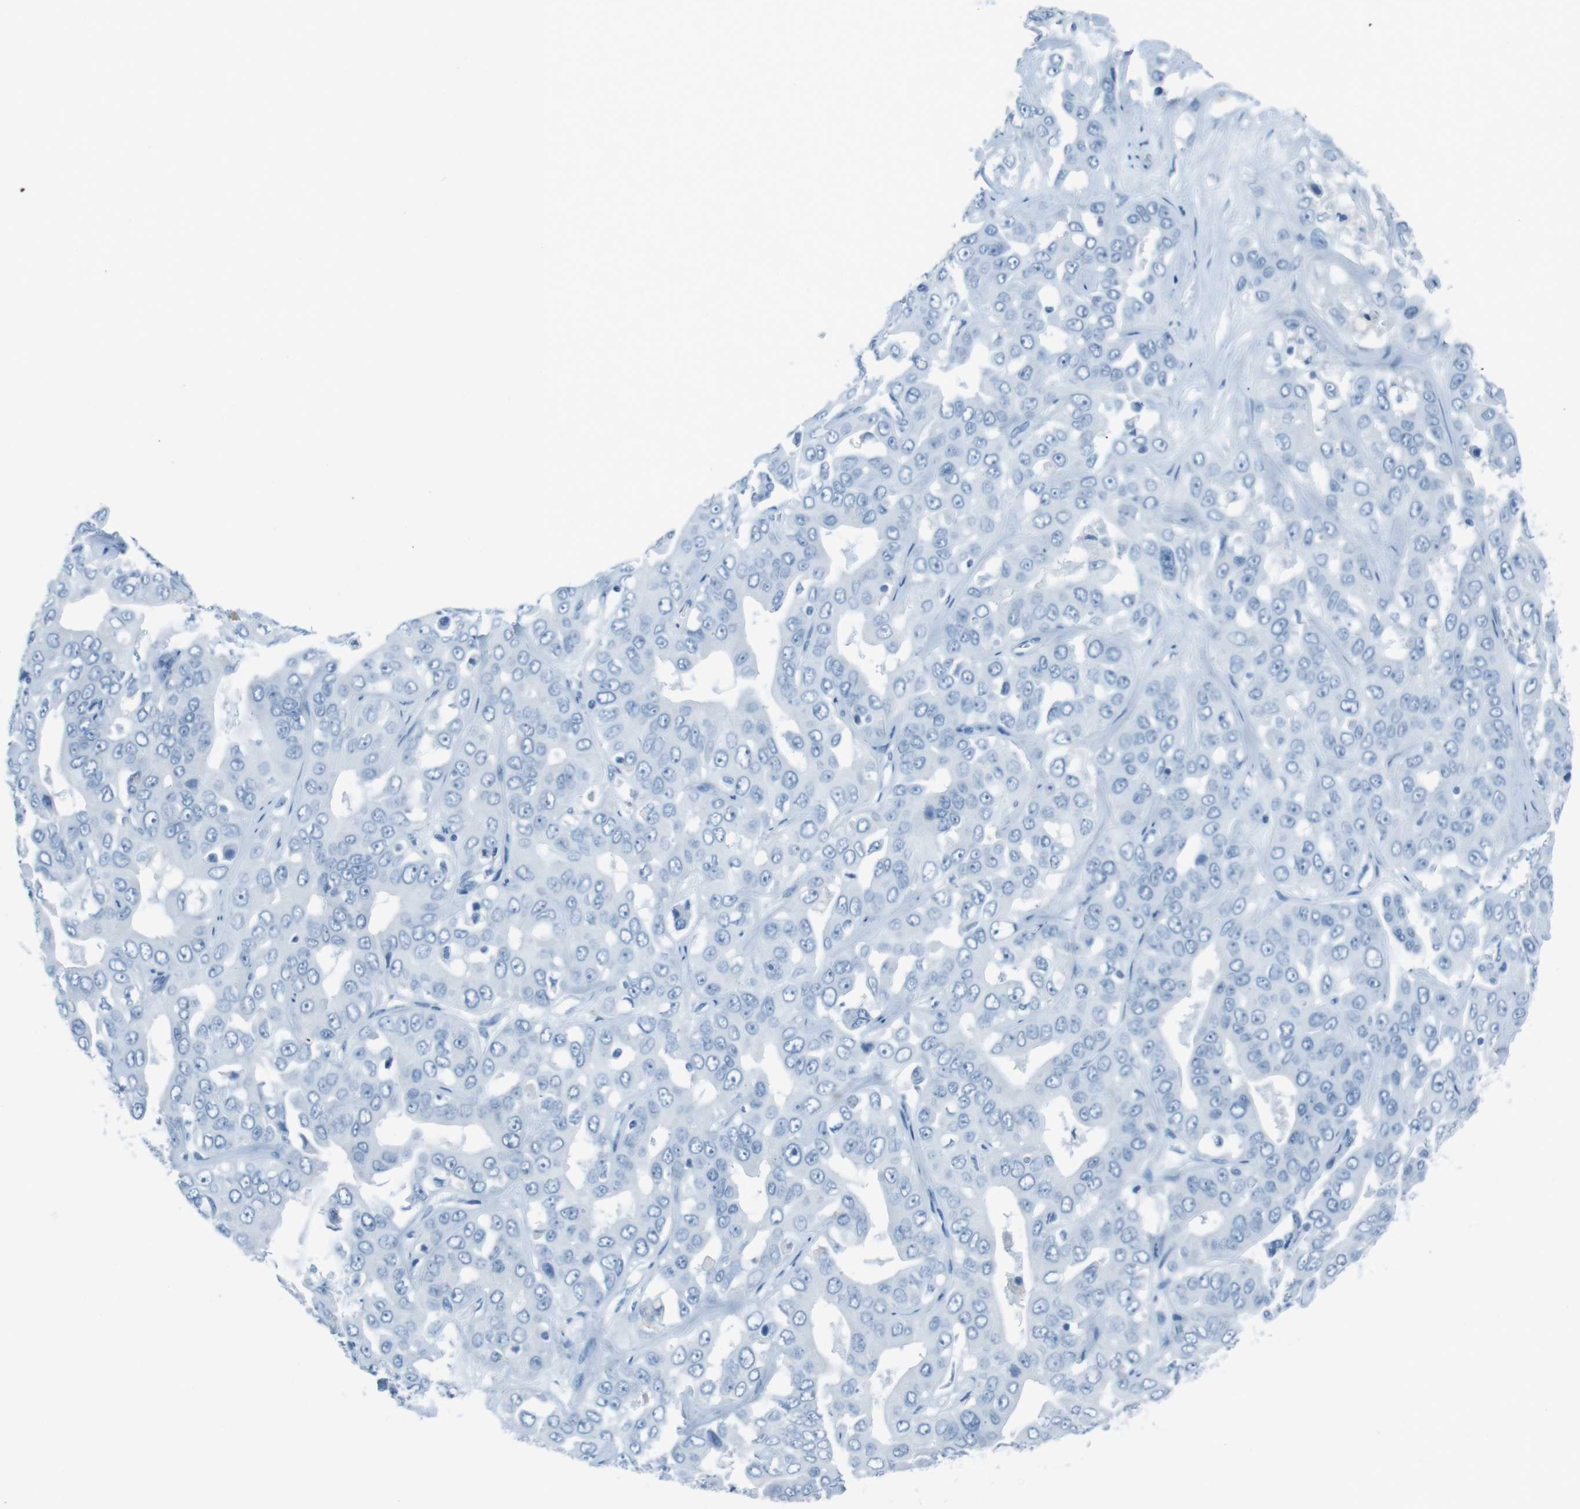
{"staining": {"intensity": "negative", "quantity": "none", "location": "none"}, "tissue": "liver cancer", "cell_type": "Tumor cells", "image_type": "cancer", "snomed": [{"axis": "morphology", "description": "Cholangiocarcinoma"}, {"axis": "topography", "description": "Liver"}], "caption": "Immunohistochemistry (IHC) of liver cancer (cholangiocarcinoma) displays no expression in tumor cells.", "gene": "TMEM207", "patient": {"sex": "female", "age": 52}}